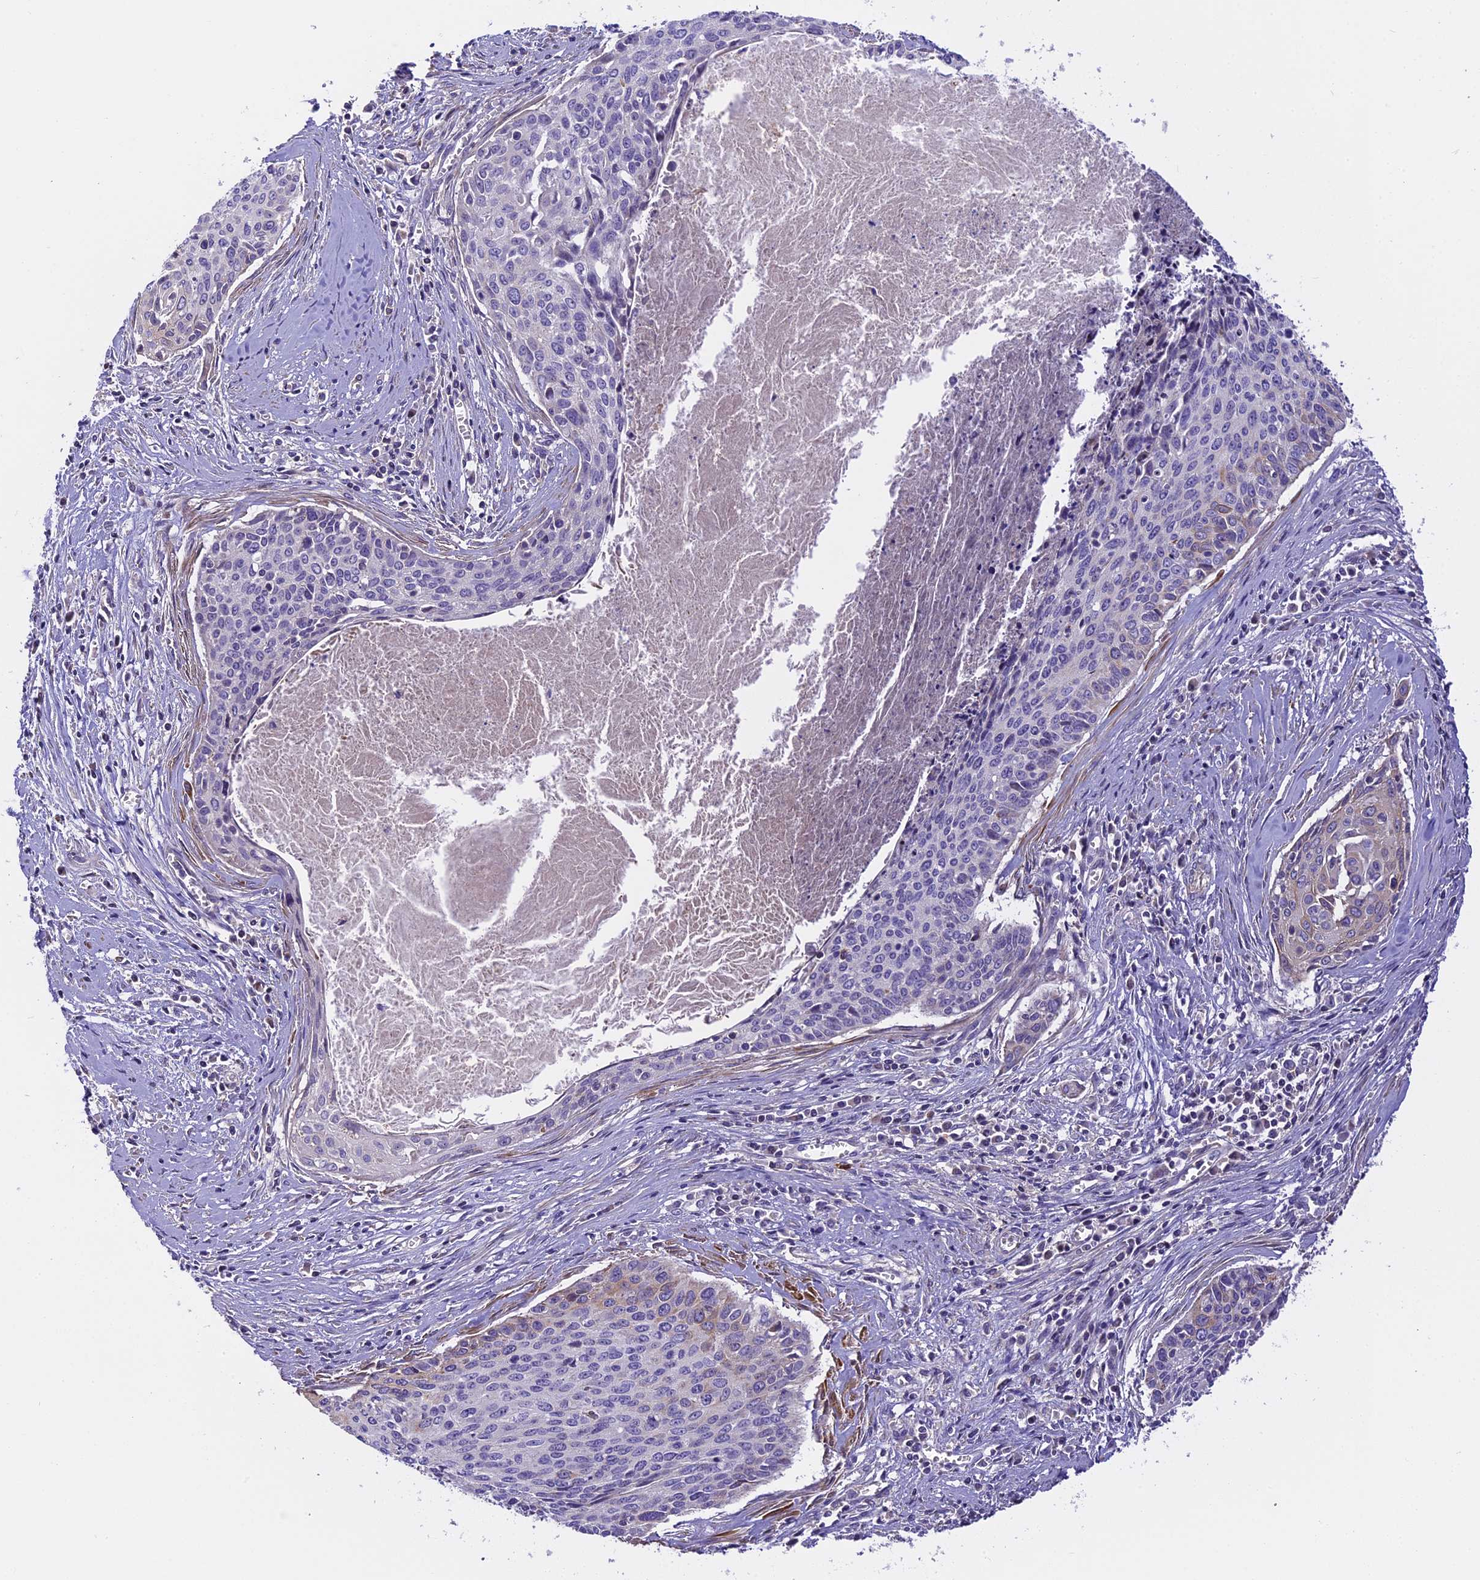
{"staining": {"intensity": "negative", "quantity": "none", "location": "none"}, "tissue": "cervical cancer", "cell_type": "Tumor cells", "image_type": "cancer", "snomed": [{"axis": "morphology", "description": "Squamous cell carcinoma, NOS"}, {"axis": "topography", "description": "Cervix"}], "caption": "DAB (3,3'-diaminobenzidine) immunohistochemical staining of human cervical cancer (squamous cell carcinoma) demonstrates no significant staining in tumor cells.", "gene": "FAM98C", "patient": {"sex": "female", "age": 55}}